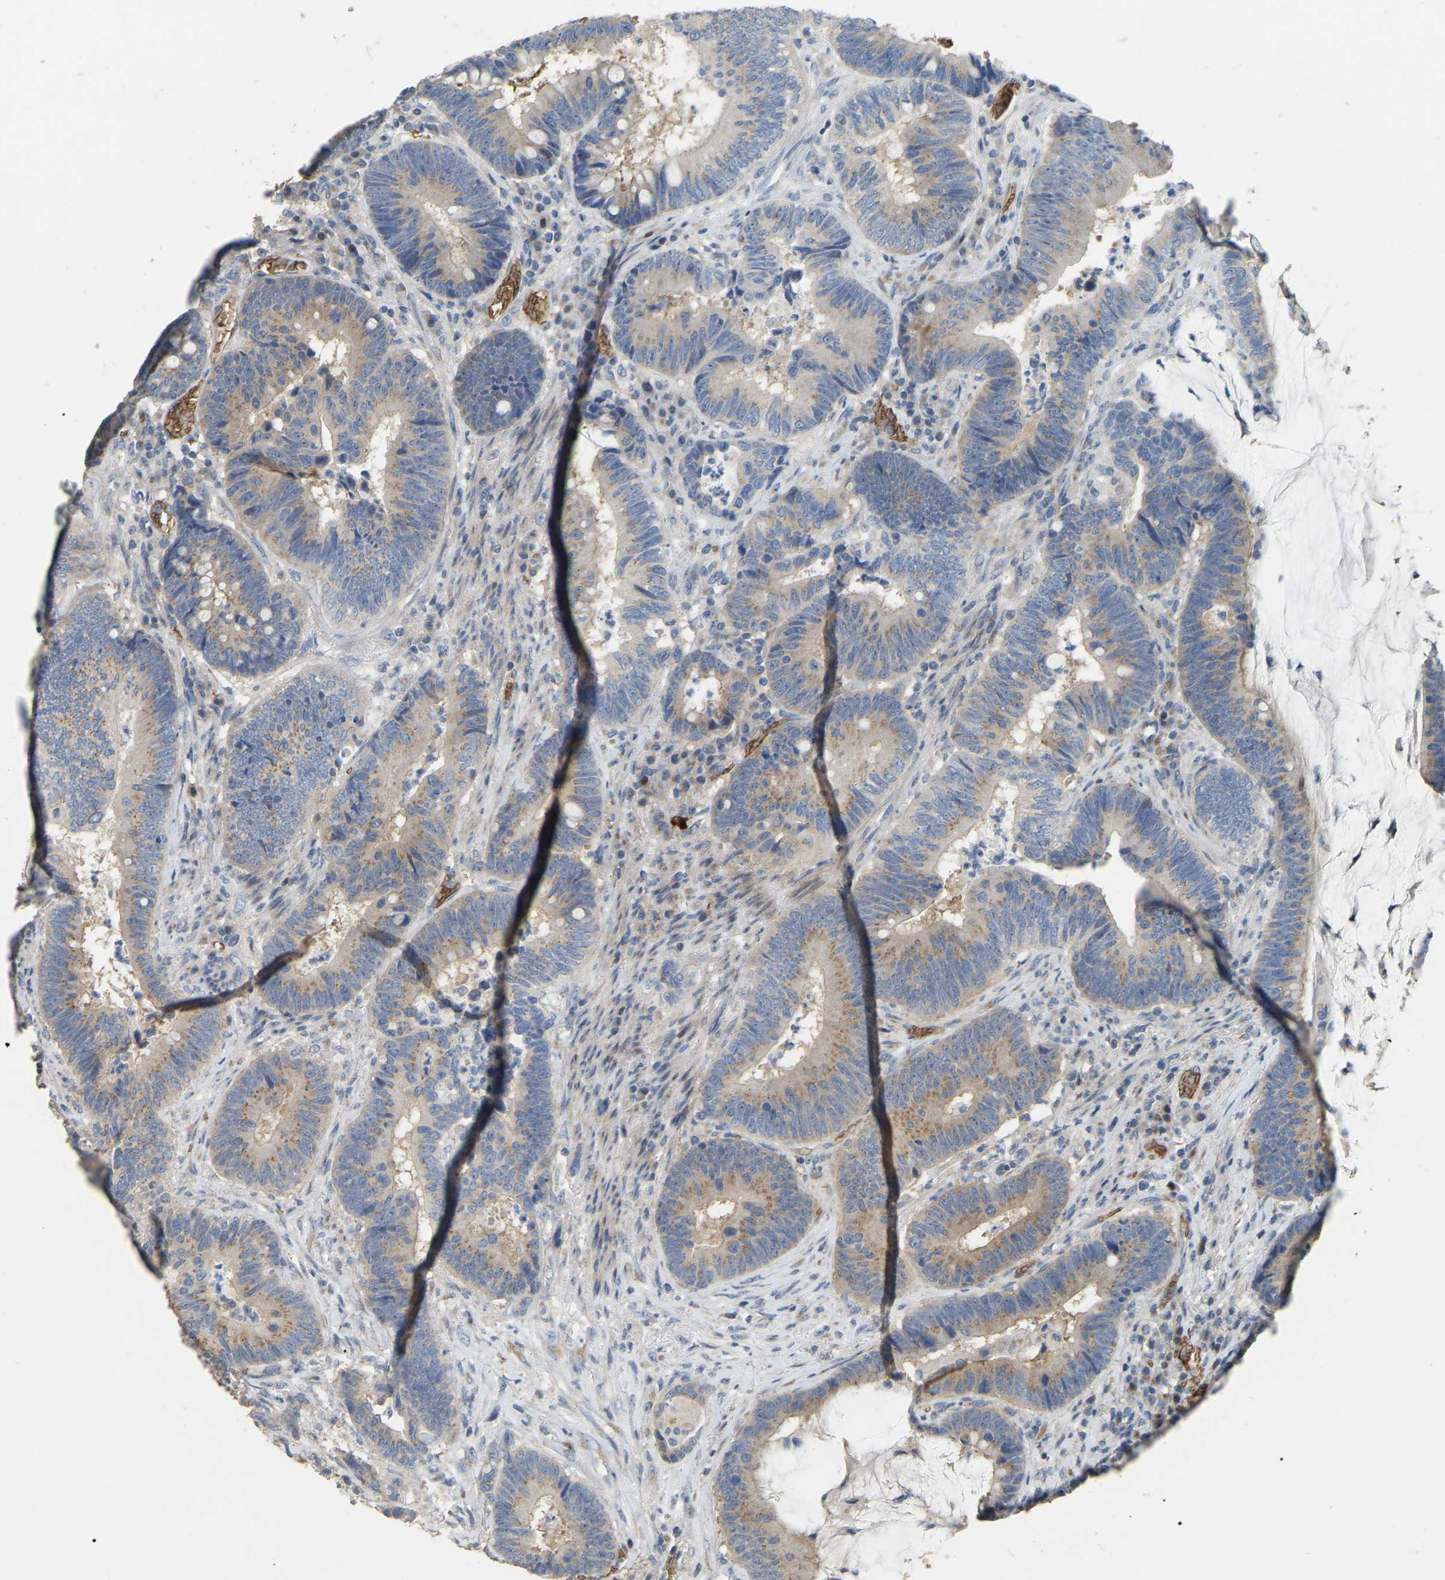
{"staining": {"intensity": "moderate", "quantity": ">75%", "location": "cytoplasmic/membranous"}, "tissue": "colorectal cancer", "cell_type": "Tumor cells", "image_type": "cancer", "snomed": [{"axis": "morphology", "description": "Adenocarcinoma, NOS"}, {"axis": "topography", "description": "Rectum"}, {"axis": "topography", "description": "Anal"}], "caption": "Protein staining displays moderate cytoplasmic/membranous expression in about >75% of tumor cells in colorectal cancer.", "gene": "CFAP298", "patient": {"sex": "female", "age": 89}}